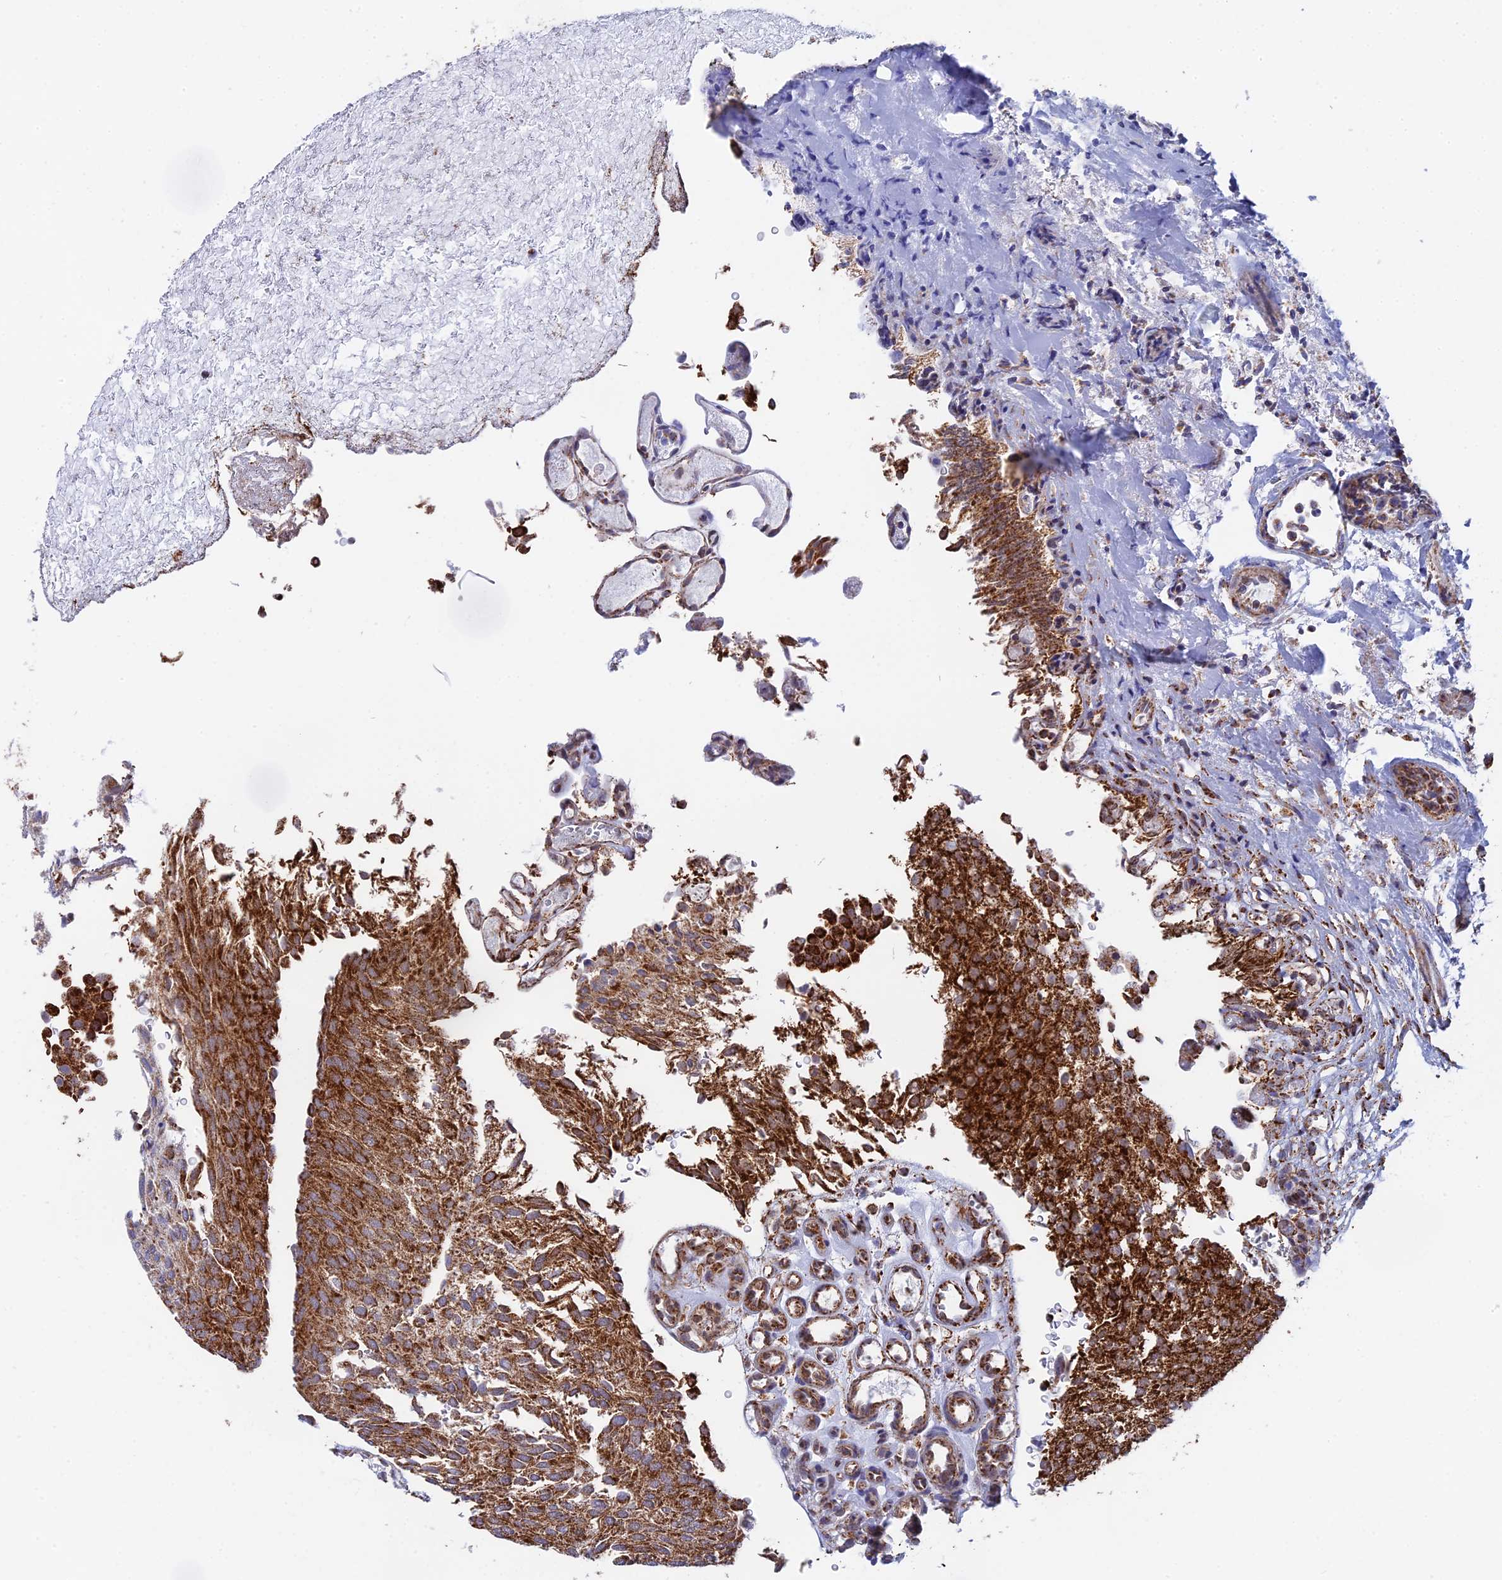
{"staining": {"intensity": "strong", "quantity": ">75%", "location": "cytoplasmic/membranous"}, "tissue": "urothelial cancer", "cell_type": "Tumor cells", "image_type": "cancer", "snomed": [{"axis": "morphology", "description": "Urothelial carcinoma, Low grade"}, {"axis": "topography", "description": "Urinary bladder"}], "caption": "A high amount of strong cytoplasmic/membranous staining is seen in about >75% of tumor cells in urothelial carcinoma (low-grade) tissue. The staining was performed using DAB to visualize the protein expression in brown, while the nuclei were stained in blue with hematoxylin (Magnification: 20x).", "gene": "CDC16", "patient": {"sex": "male", "age": 78}}